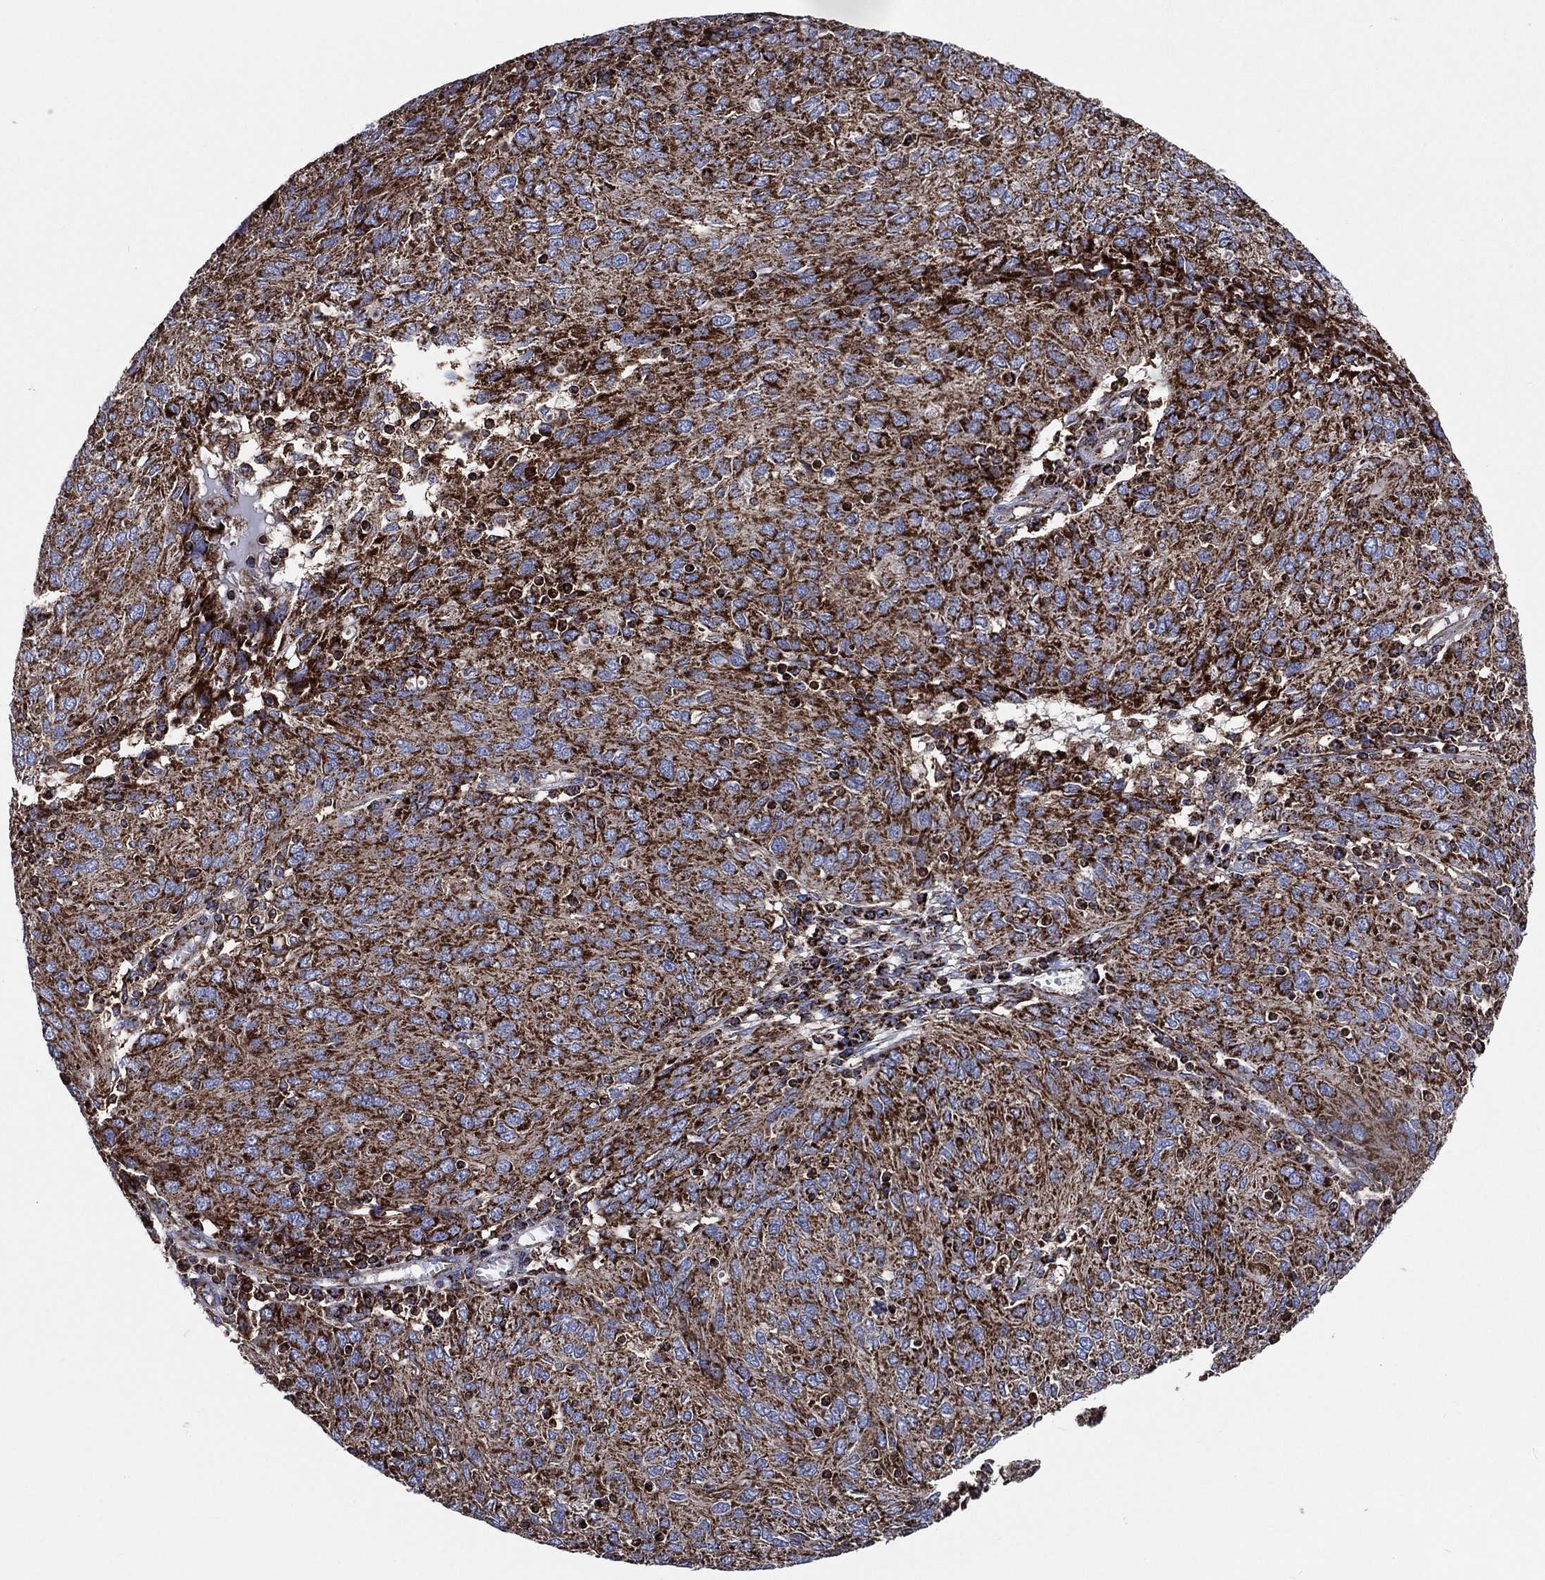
{"staining": {"intensity": "strong", "quantity": ">75%", "location": "cytoplasmic/membranous"}, "tissue": "ovarian cancer", "cell_type": "Tumor cells", "image_type": "cancer", "snomed": [{"axis": "morphology", "description": "Carcinoma, endometroid"}, {"axis": "topography", "description": "Ovary"}], "caption": "Ovarian cancer tissue reveals strong cytoplasmic/membranous staining in approximately >75% of tumor cells, visualized by immunohistochemistry. (Brightfield microscopy of DAB IHC at high magnification).", "gene": "ANKRD37", "patient": {"sex": "female", "age": 50}}